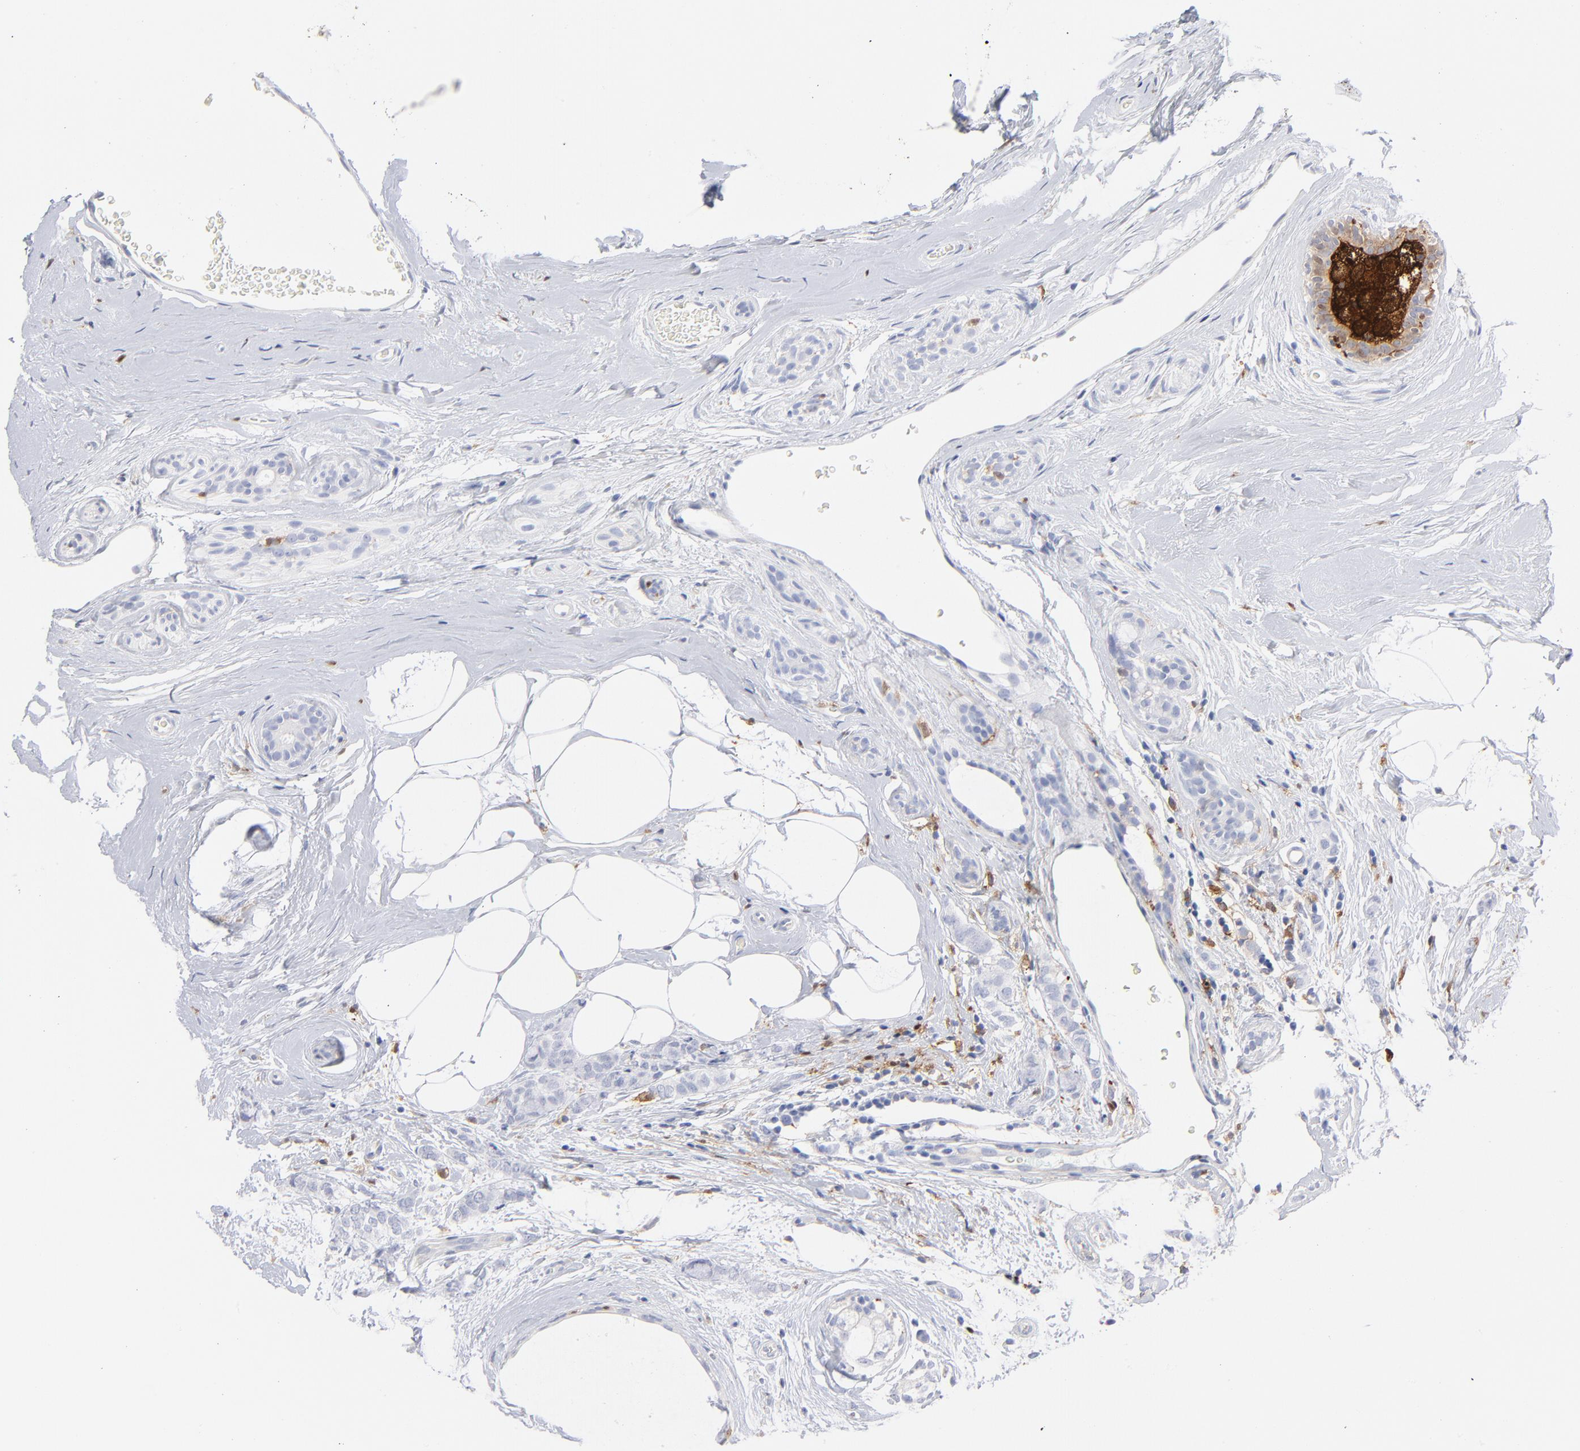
{"staining": {"intensity": "negative", "quantity": "none", "location": "none"}, "tissue": "breast cancer", "cell_type": "Tumor cells", "image_type": "cancer", "snomed": [{"axis": "morphology", "description": "Lobular carcinoma"}, {"axis": "topography", "description": "Breast"}], "caption": "An image of human lobular carcinoma (breast) is negative for staining in tumor cells.", "gene": "IFIT2", "patient": {"sex": "female", "age": 60}}